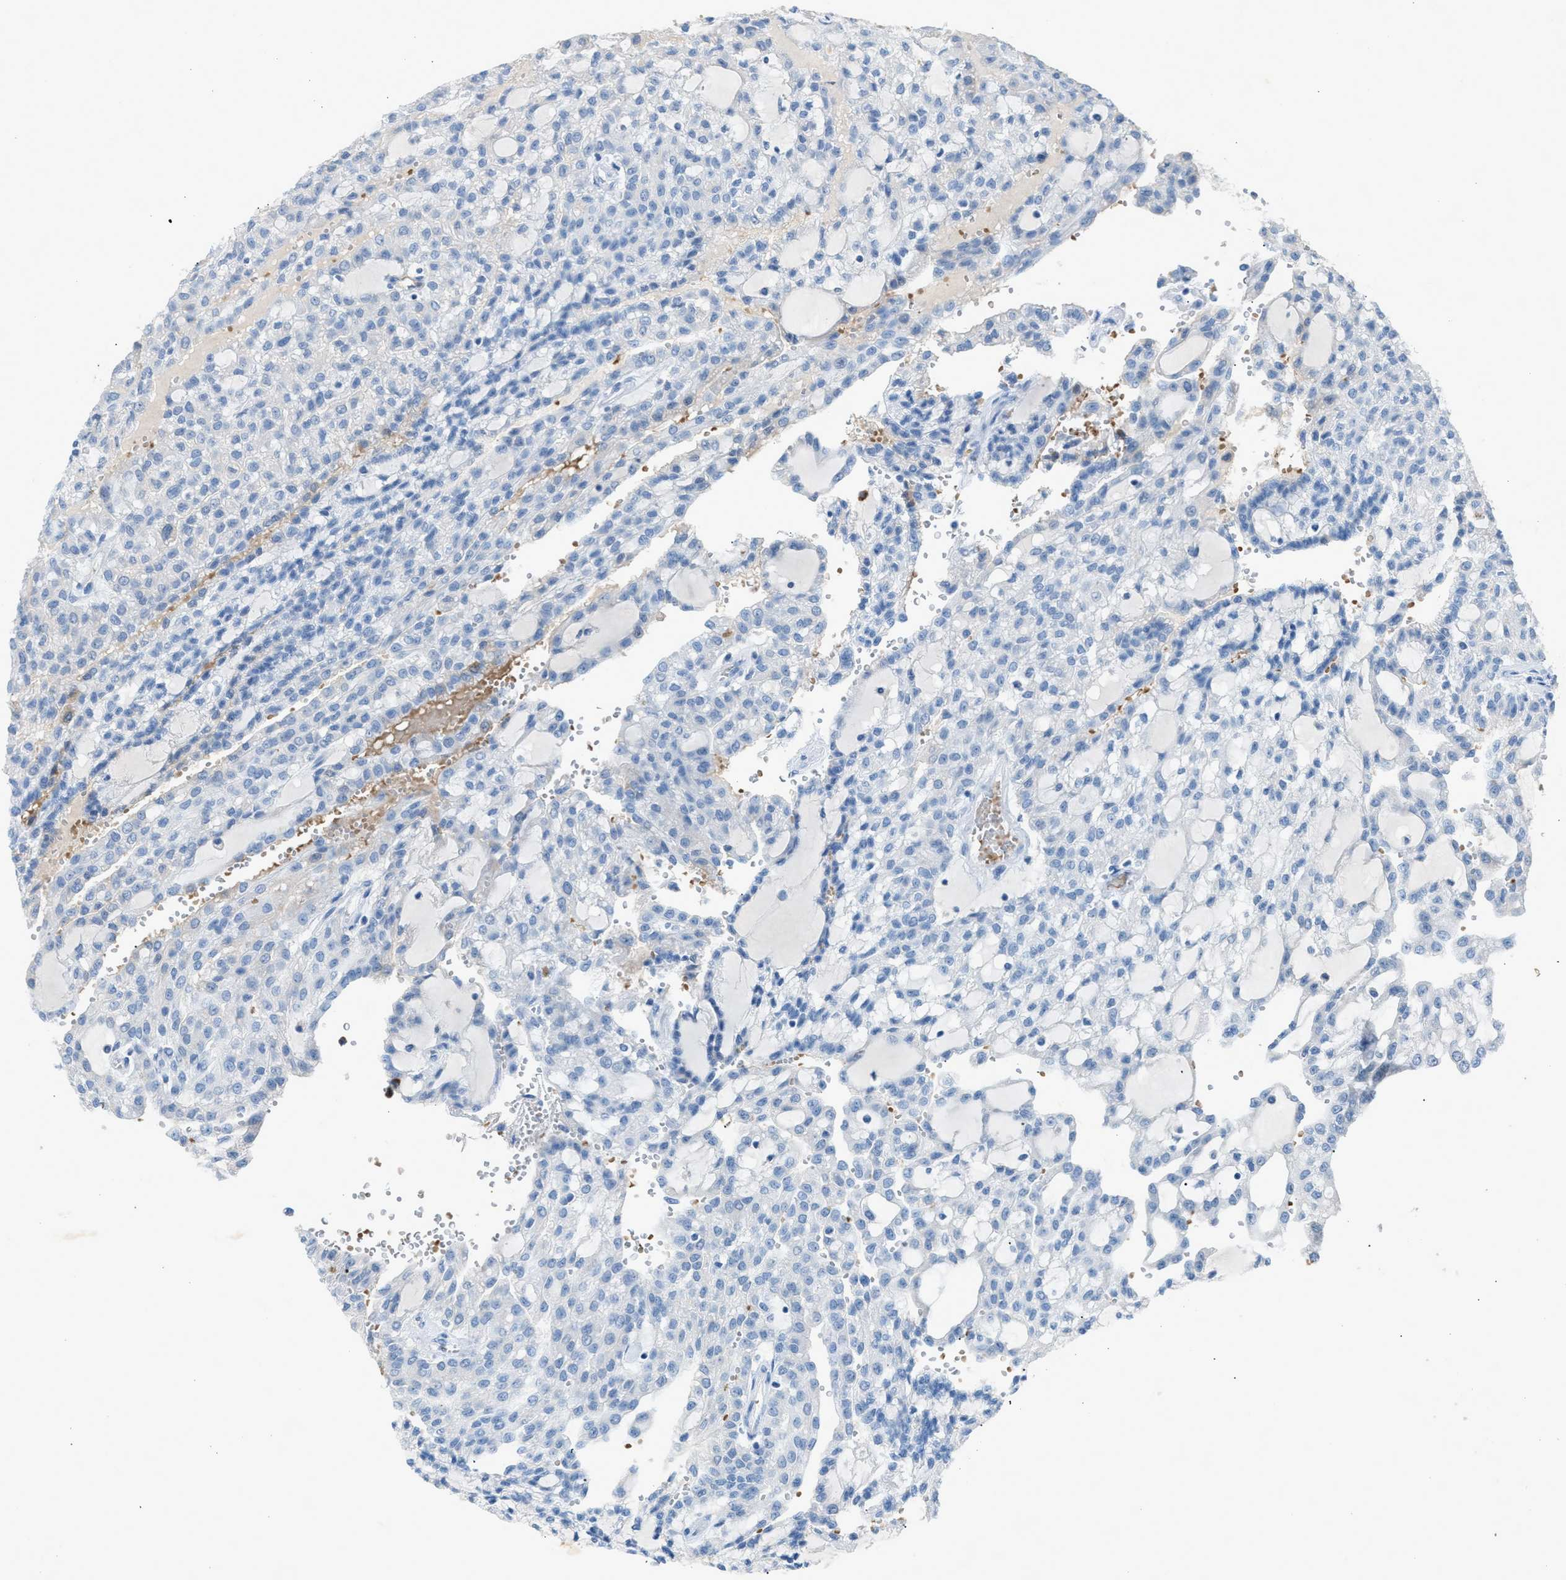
{"staining": {"intensity": "negative", "quantity": "none", "location": "none"}, "tissue": "renal cancer", "cell_type": "Tumor cells", "image_type": "cancer", "snomed": [{"axis": "morphology", "description": "Adenocarcinoma, NOS"}, {"axis": "topography", "description": "Kidney"}], "caption": "The photomicrograph displays no staining of tumor cells in renal cancer (adenocarcinoma).", "gene": "CFAP77", "patient": {"sex": "male", "age": 63}}